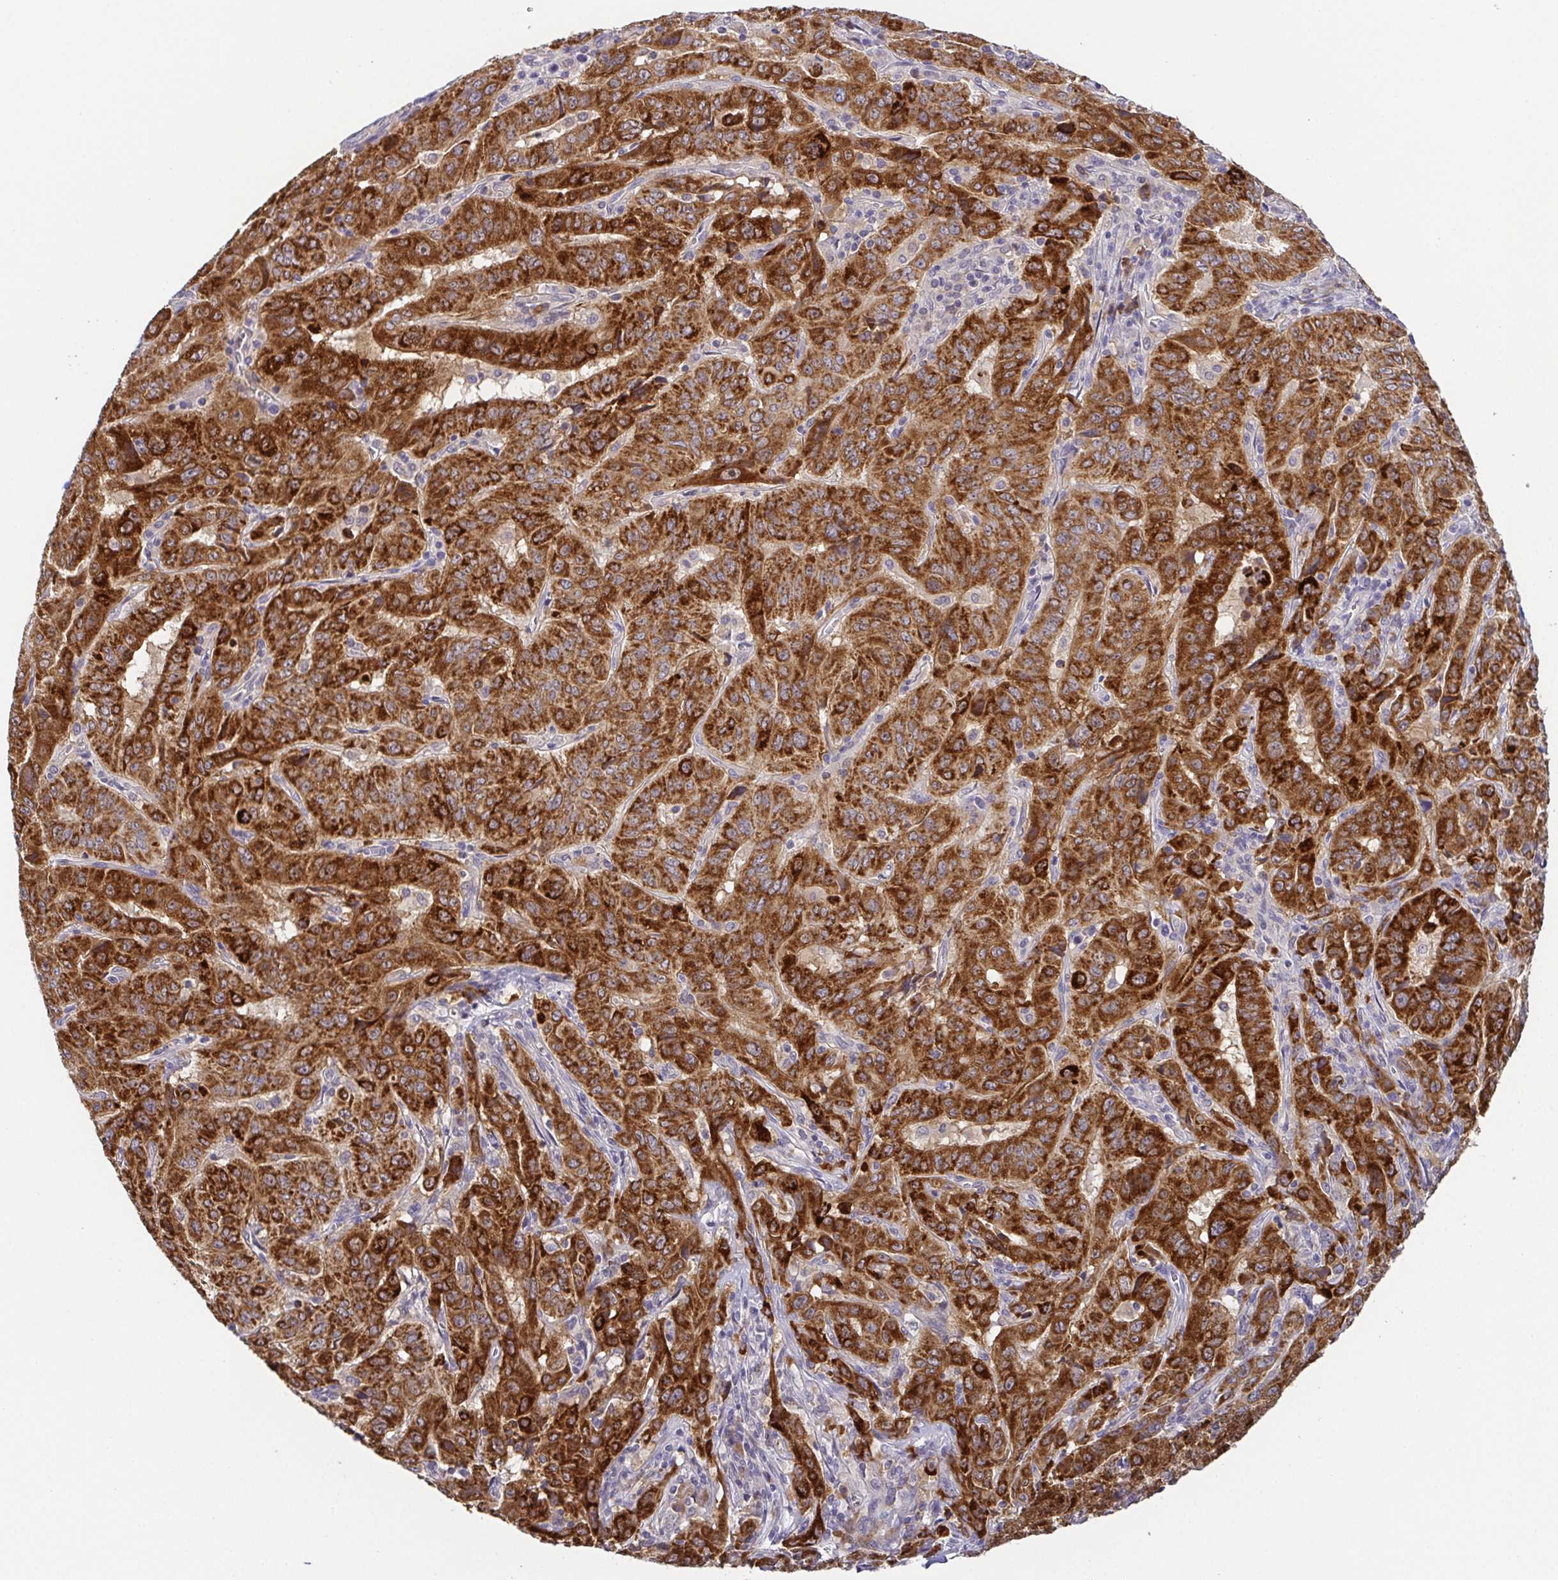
{"staining": {"intensity": "strong", "quantity": ">75%", "location": "cytoplasmic/membranous"}, "tissue": "pancreatic cancer", "cell_type": "Tumor cells", "image_type": "cancer", "snomed": [{"axis": "morphology", "description": "Adenocarcinoma, NOS"}, {"axis": "topography", "description": "Pancreas"}], "caption": "A micrograph showing strong cytoplasmic/membranous staining in about >75% of tumor cells in adenocarcinoma (pancreatic), as visualized by brown immunohistochemical staining.", "gene": "BCL2L1", "patient": {"sex": "male", "age": 63}}